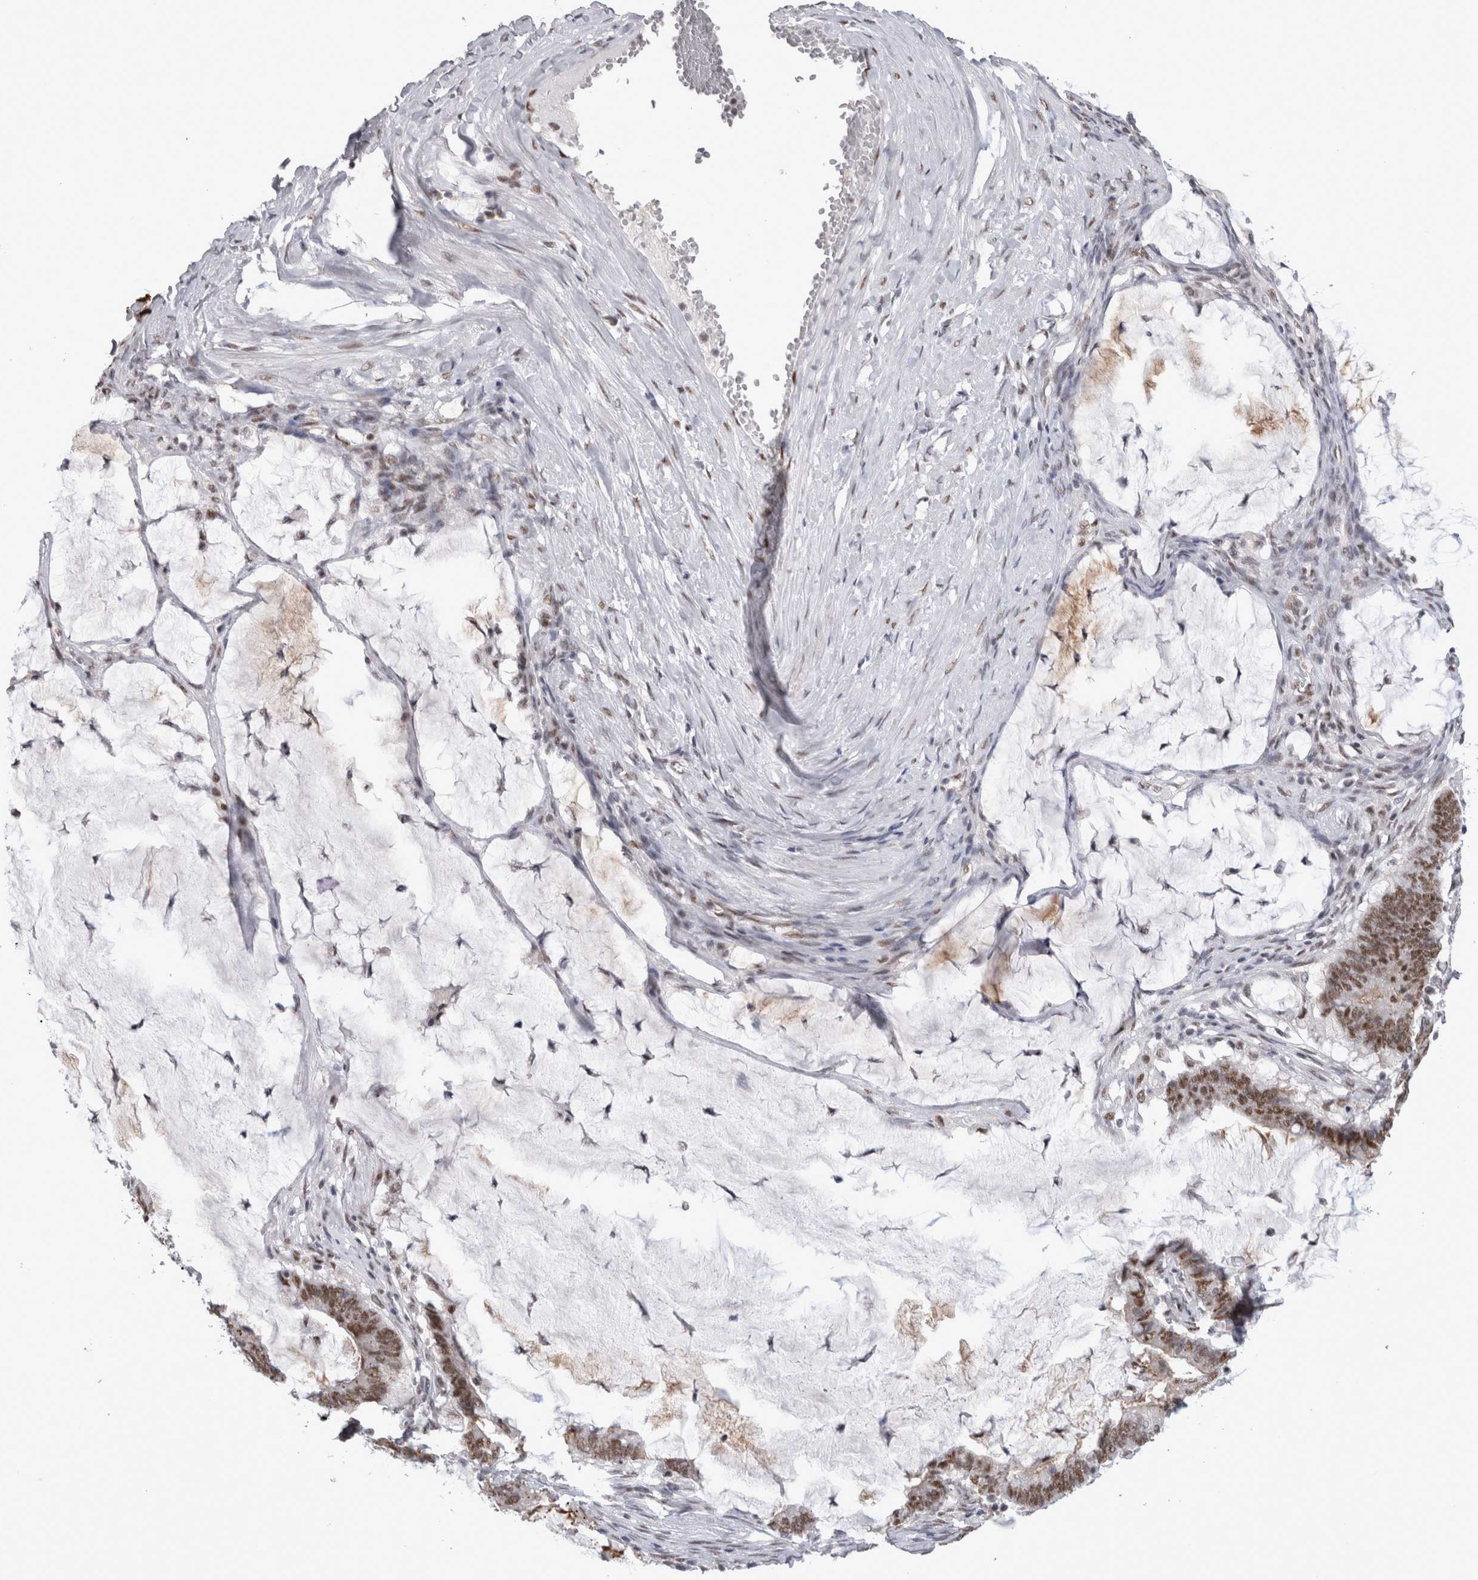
{"staining": {"intensity": "weak", "quantity": ">75%", "location": "nuclear"}, "tissue": "ovarian cancer", "cell_type": "Tumor cells", "image_type": "cancer", "snomed": [{"axis": "morphology", "description": "Cystadenocarcinoma, mucinous, NOS"}, {"axis": "topography", "description": "Ovary"}], "caption": "A brown stain highlights weak nuclear staining of a protein in human ovarian cancer tumor cells. (DAB (3,3'-diaminobenzidine) IHC with brightfield microscopy, high magnification).", "gene": "API5", "patient": {"sex": "female", "age": 61}}